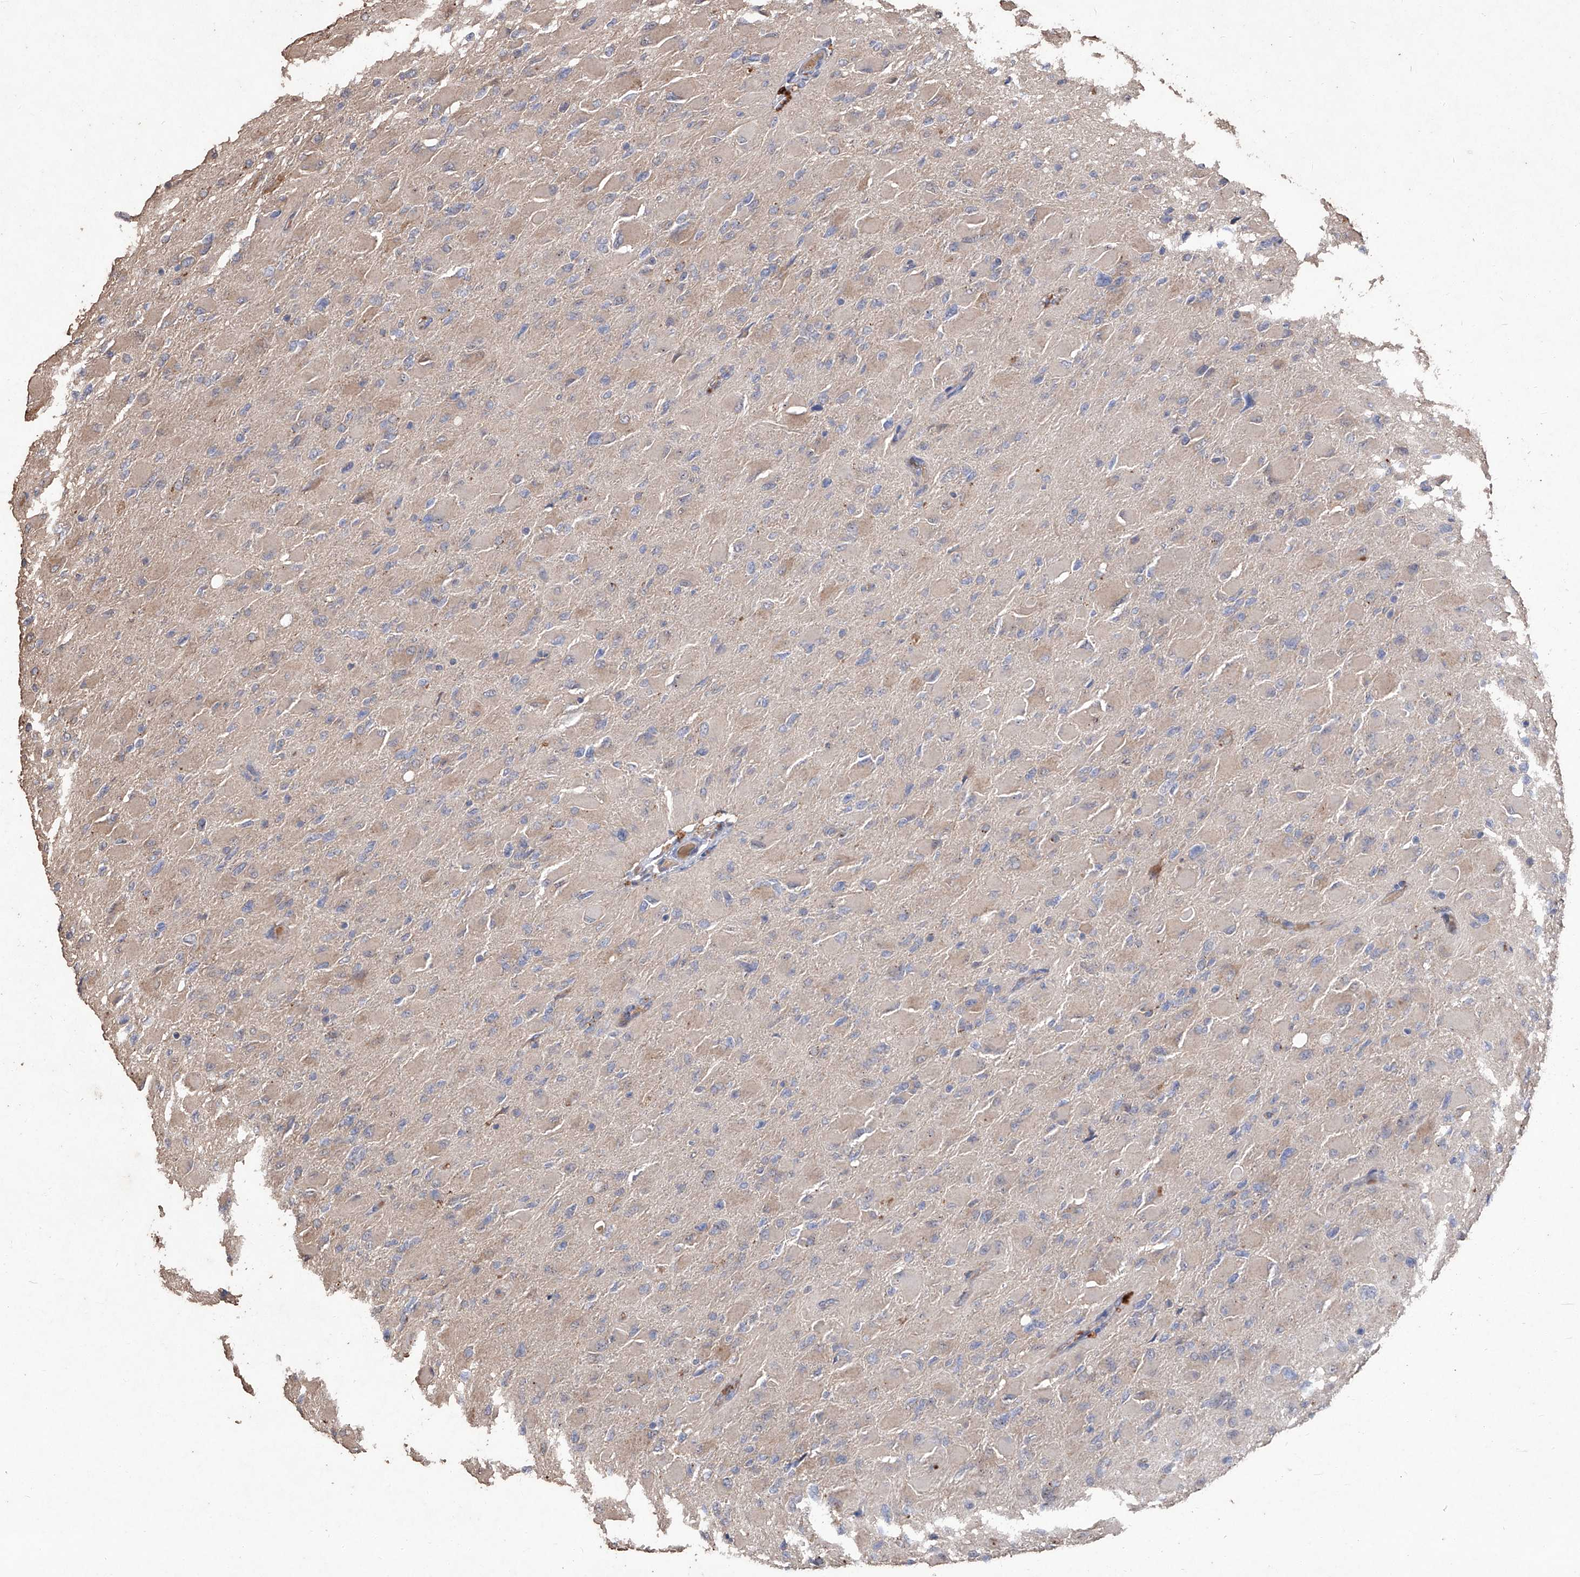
{"staining": {"intensity": "negative", "quantity": "none", "location": "none"}, "tissue": "glioma", "cell_type": "Tumor cells", "image_type": "cancer", "snomed": [{"axis": "morphology", "description": "Glioma, malignant, High grade"}, {"axis": "topography", "description": "Cerebral cortex"}], "caption": "Immunohistochemical staining of human malignant high-grade glioma shows no significant positivity in tumor cells. Nuclei are stained in blue.", "gene": "EML1", "patient": {"sex": "female", "age": 36}}